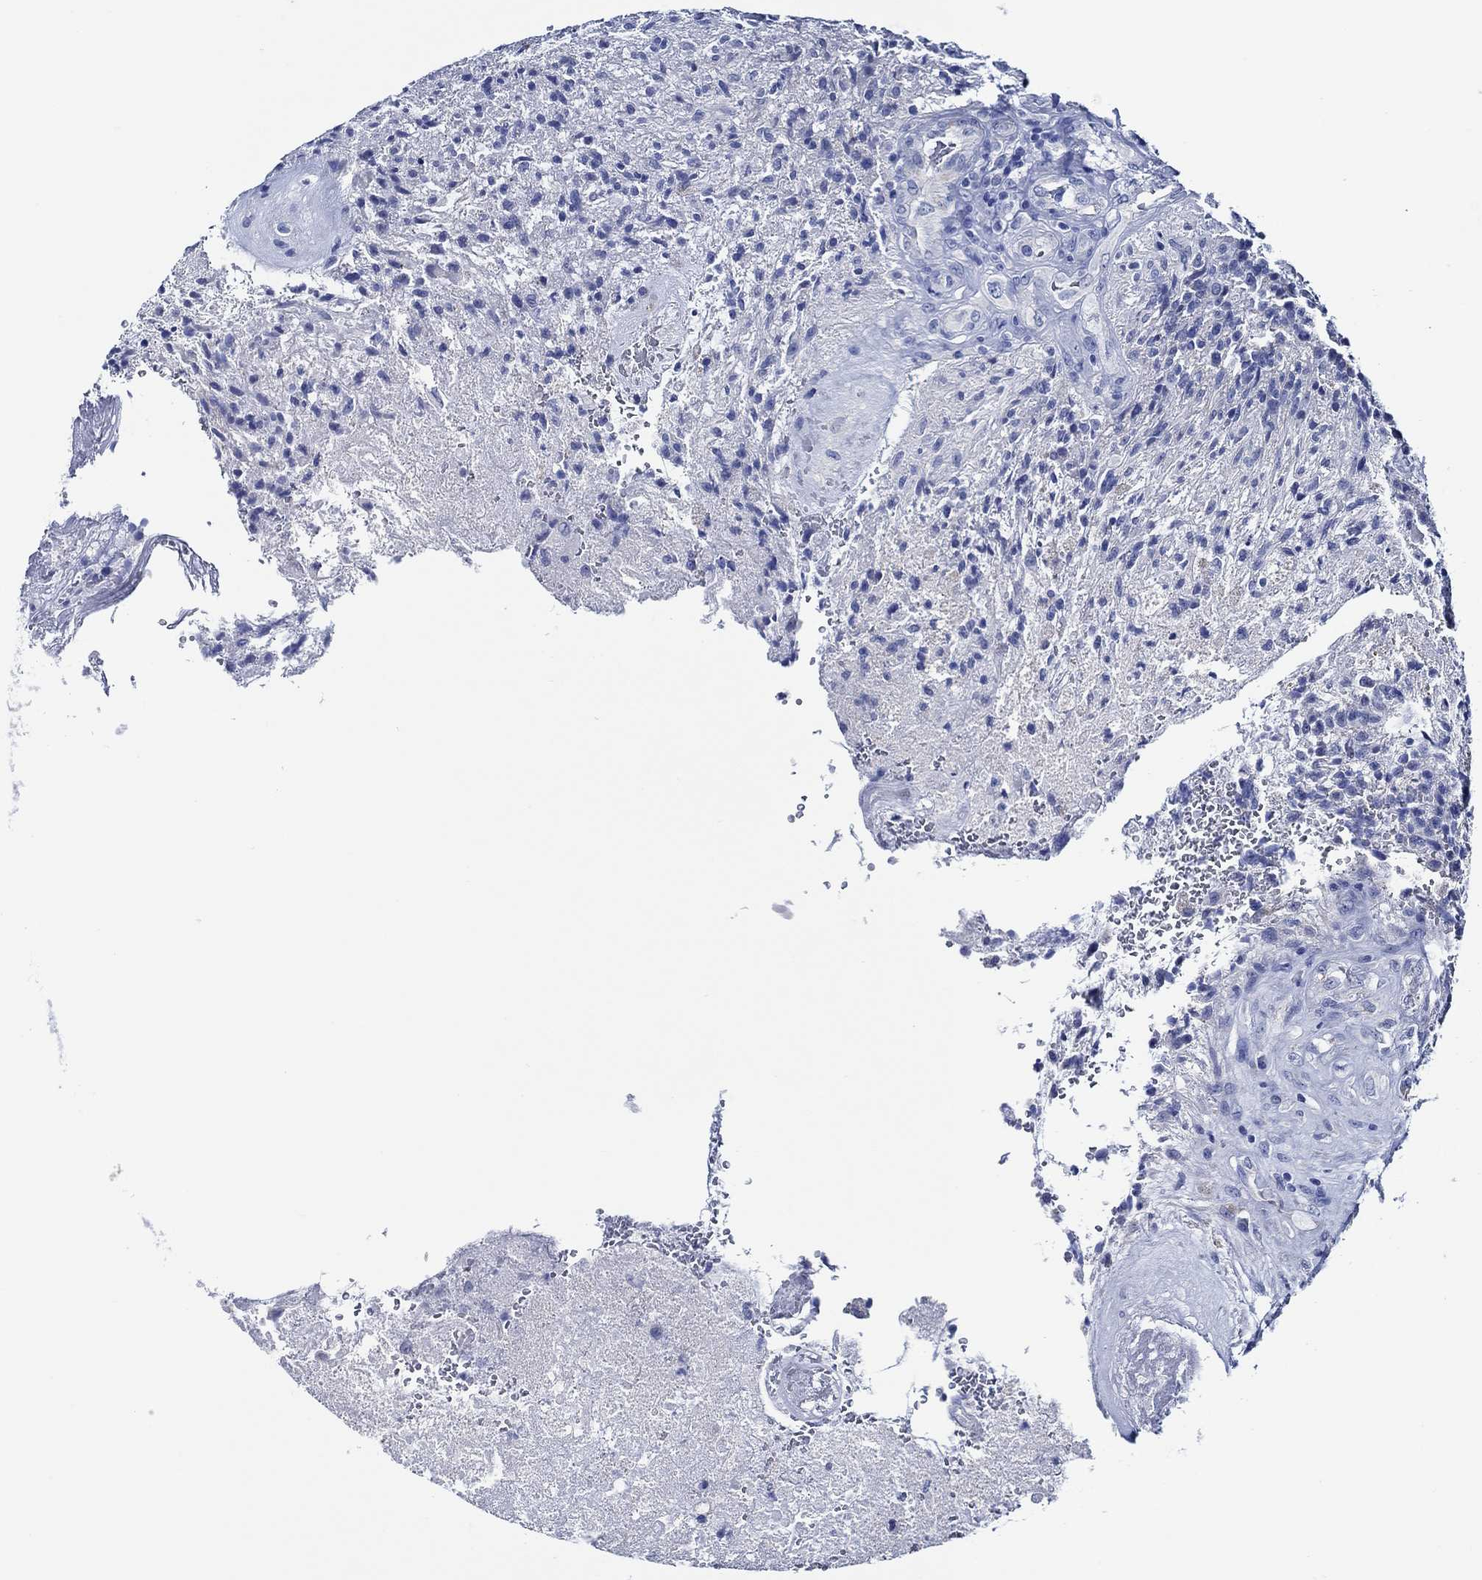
{"staining": {"intensity": "negative", "quantity": "none", "location": "none"}, "tissue": "glioma", "cell_type": "Tumor cells", "image_type": "cancer", "snomed": [{"axis": "morphology", "description": "Glioma, malignant, High grade"}, {"axis": "topography", "description": "Brain"}], "caption": "Protein analysis of malignant high-grade glioma displays no significant expression in tumor cells.", "gene": "WDR62", "patient": {"sex": "male", "age": 56}}